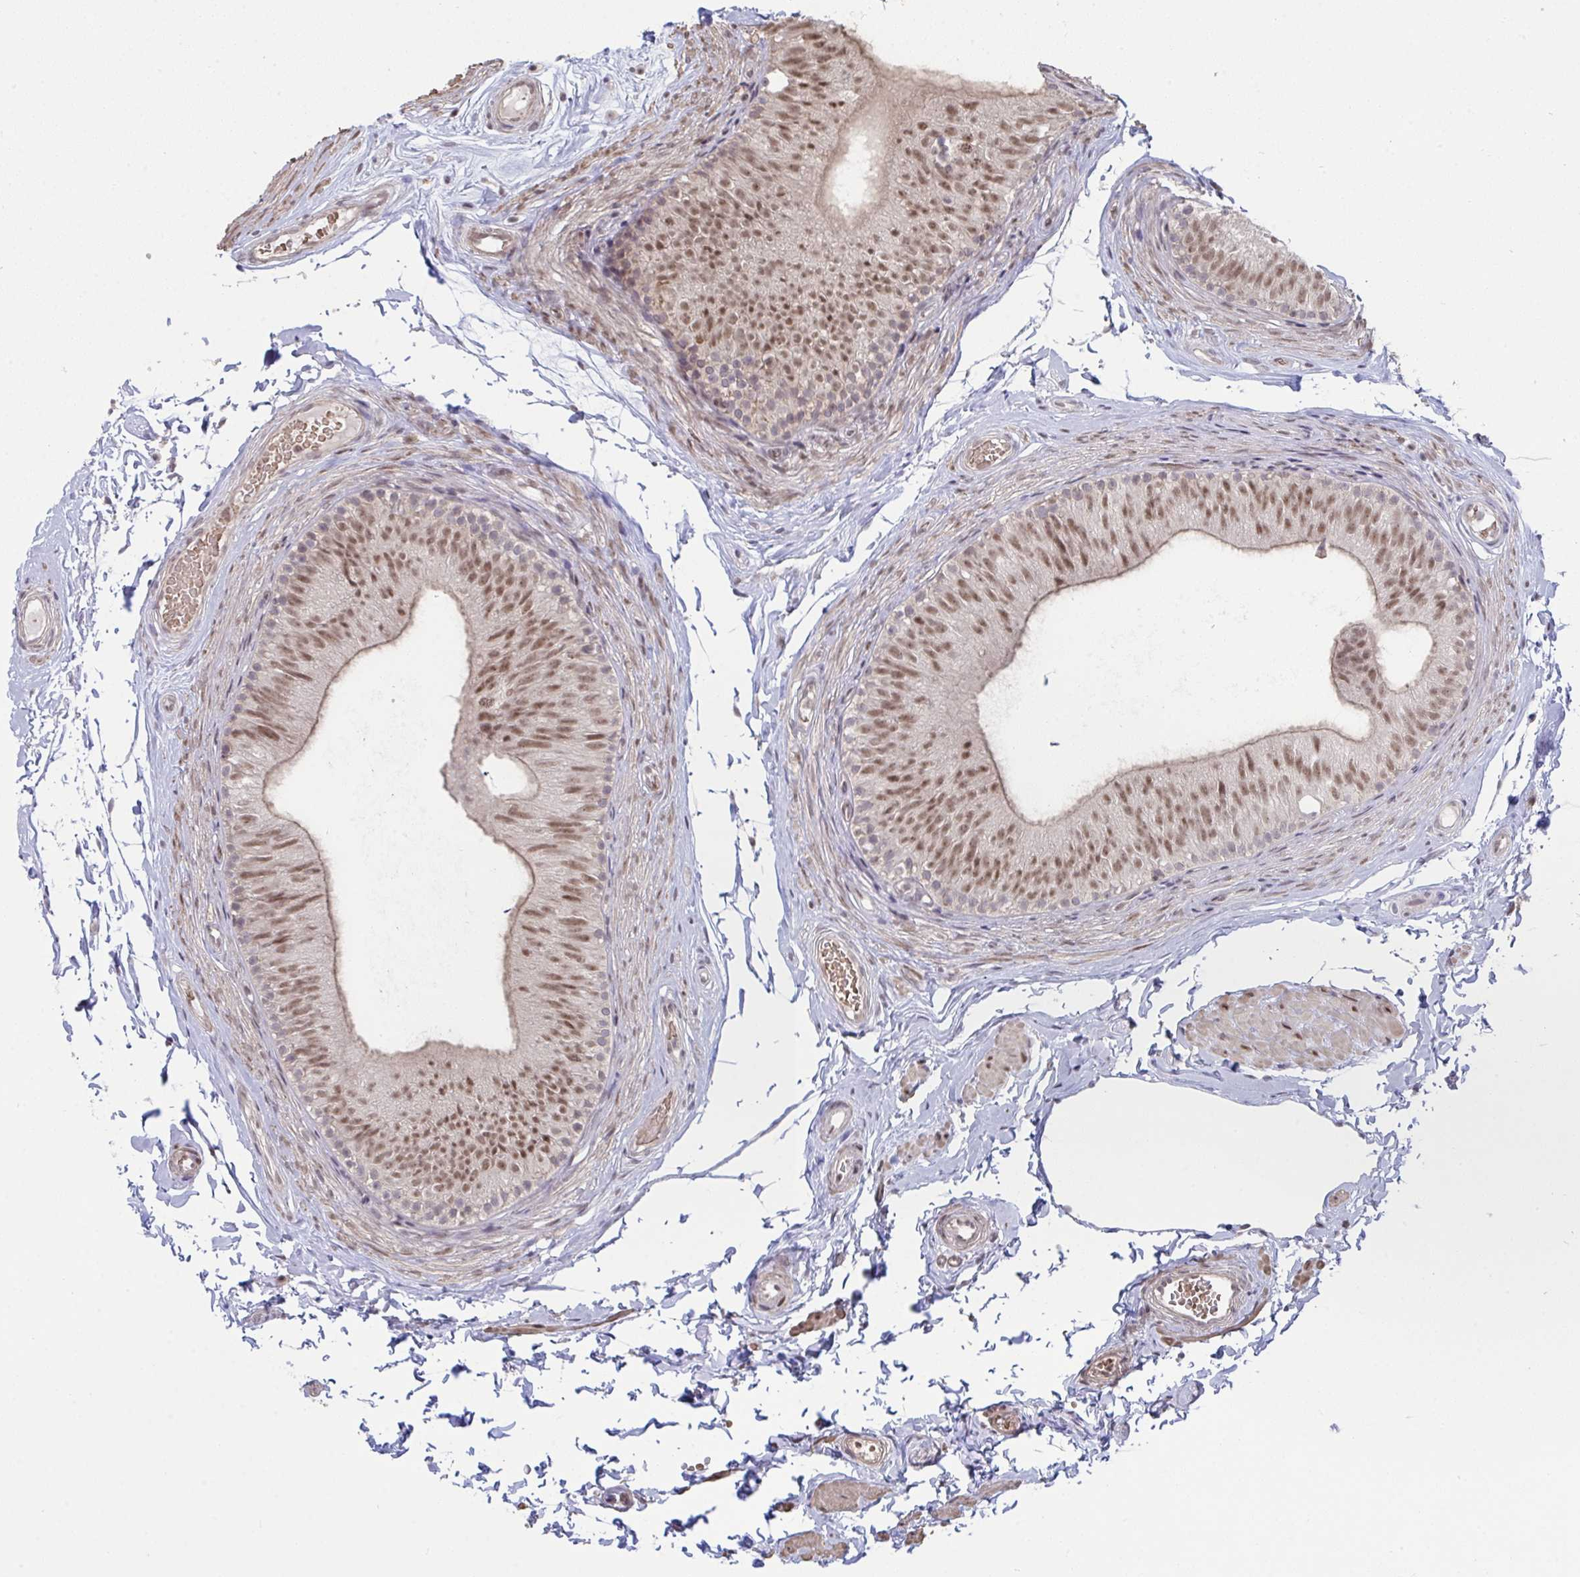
{"staining": {"intensity": "moderate", "quantity": ">75%", "location": "cytoplasmic/membranous,nuclear"}, "tissue": "epididymis", "cell_type": "Glandular cells", "image_type": "normal", "snomed": [{"axis": "morphology", "description": "Normal tissue, NOS"}, {"axis": "topography", "description": "Epididymis, spermatic cord, NOS"}, {"axis": "topography", "description": "Epididymis"}, {"axis": "topography", "description": "Peripheral nerve tissue"}], "caption": "Protein staining of normal epididymis demonstrates moderate cytoplasmic/membranous,nuclear expression in about >75% of glandular cells.", "gene": "SAP30", "patient": {"sex": "male", "age": 29}}